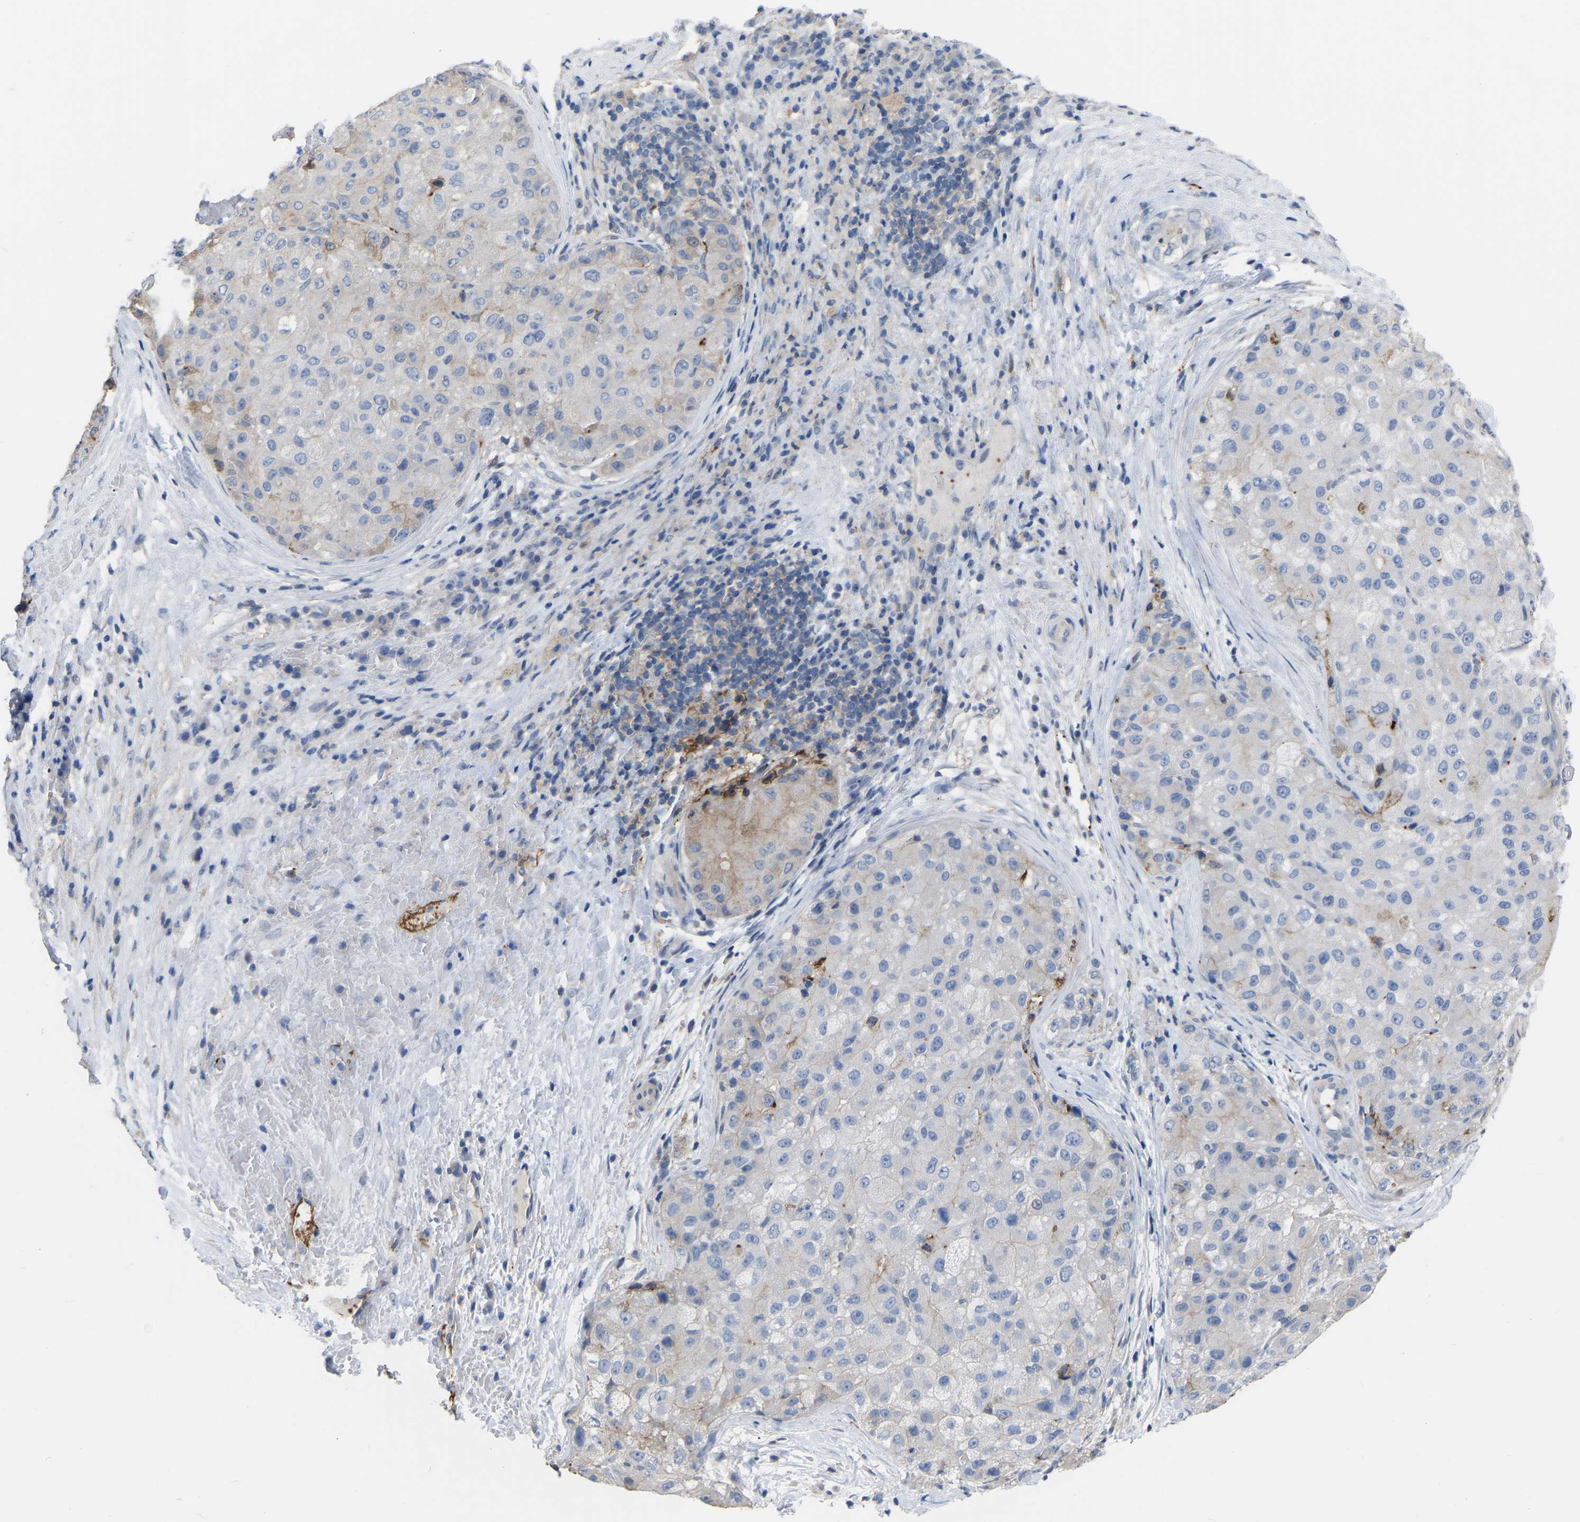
{"staining": {"intensity": "weak", "quantity": "<25%", "location": "cytoplasmic/membranous"}, "tissue": "liver cancer", "cell_type": "Tumor cells", "image_type": "cancer", "snomed": [{"axis": "morphology", "description": "Carcinoma, Hepatocellular, NOS"}, {"axis": "topography", "description": "Liver"}], "caption": "The image demonstrates no staining of tumor cells in liver cancer (hepatocellular carcinoma).", "gene": "ZNF449", "patient": {"sex": "male", "age": 80}}